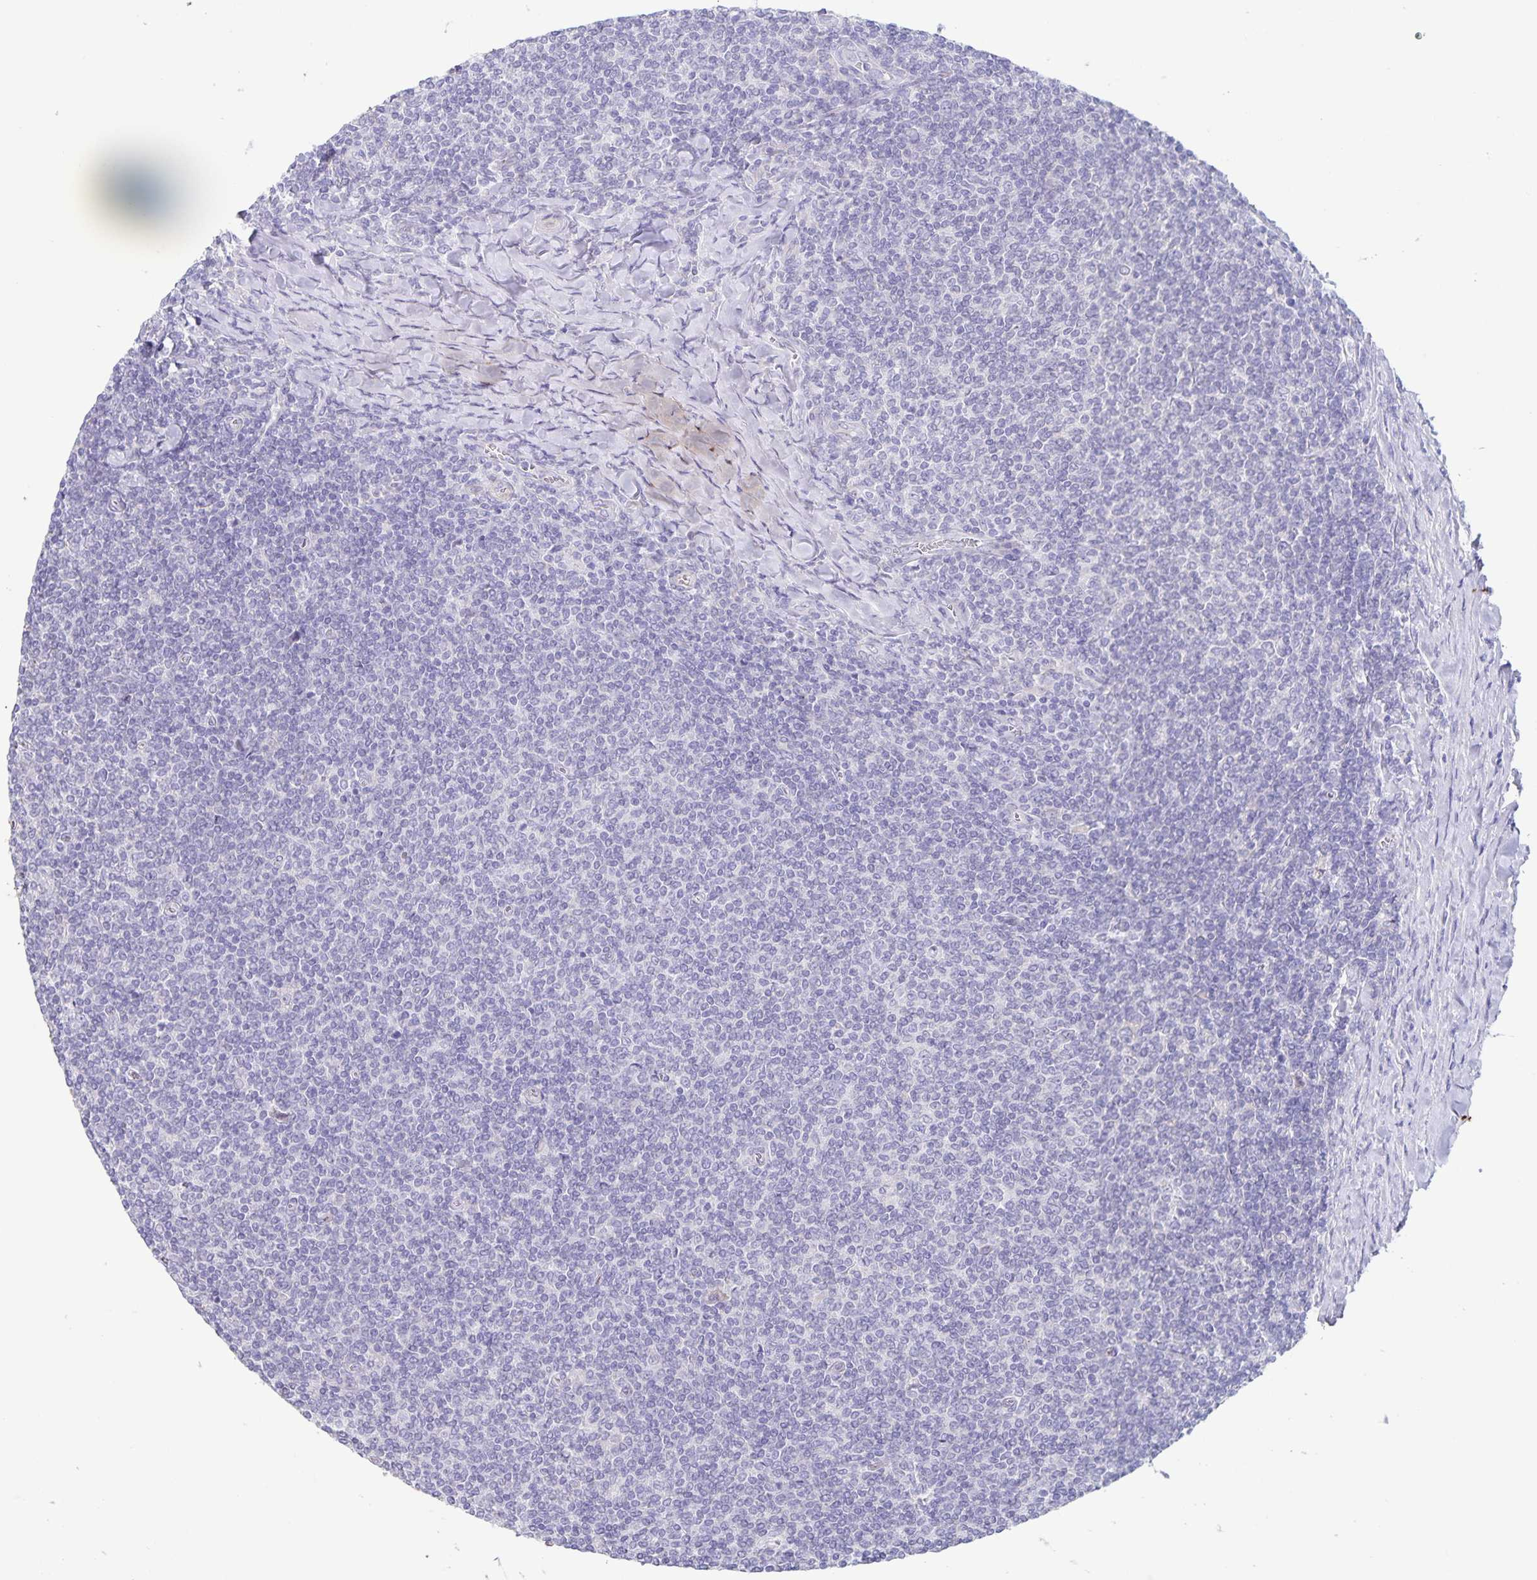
{"staining": {"intensity": "negative", "quantity": "none", "location": "none"}, "tissue": "lymphoma", "cell_type": "Tumor cells", "image_type": "cancer", "snomed": [{"axis": "morphology", "description": "Malignant lymphoma, non-Hodgkin's type, Low grade"}, {"axis": "topography", "description": "Lymph node"}], "caption": "DAB (3,3'-diaminobenzidine) immunohistochemical staining of human low-grade malignant lymphoma, non-Hodgkin's type displays no significant expression in tumor cells. (DAB immunohistochemistry with hematoxylin counter stain).", "gene": "AQP4", "patient": {"sex": "male", "age": 52}}